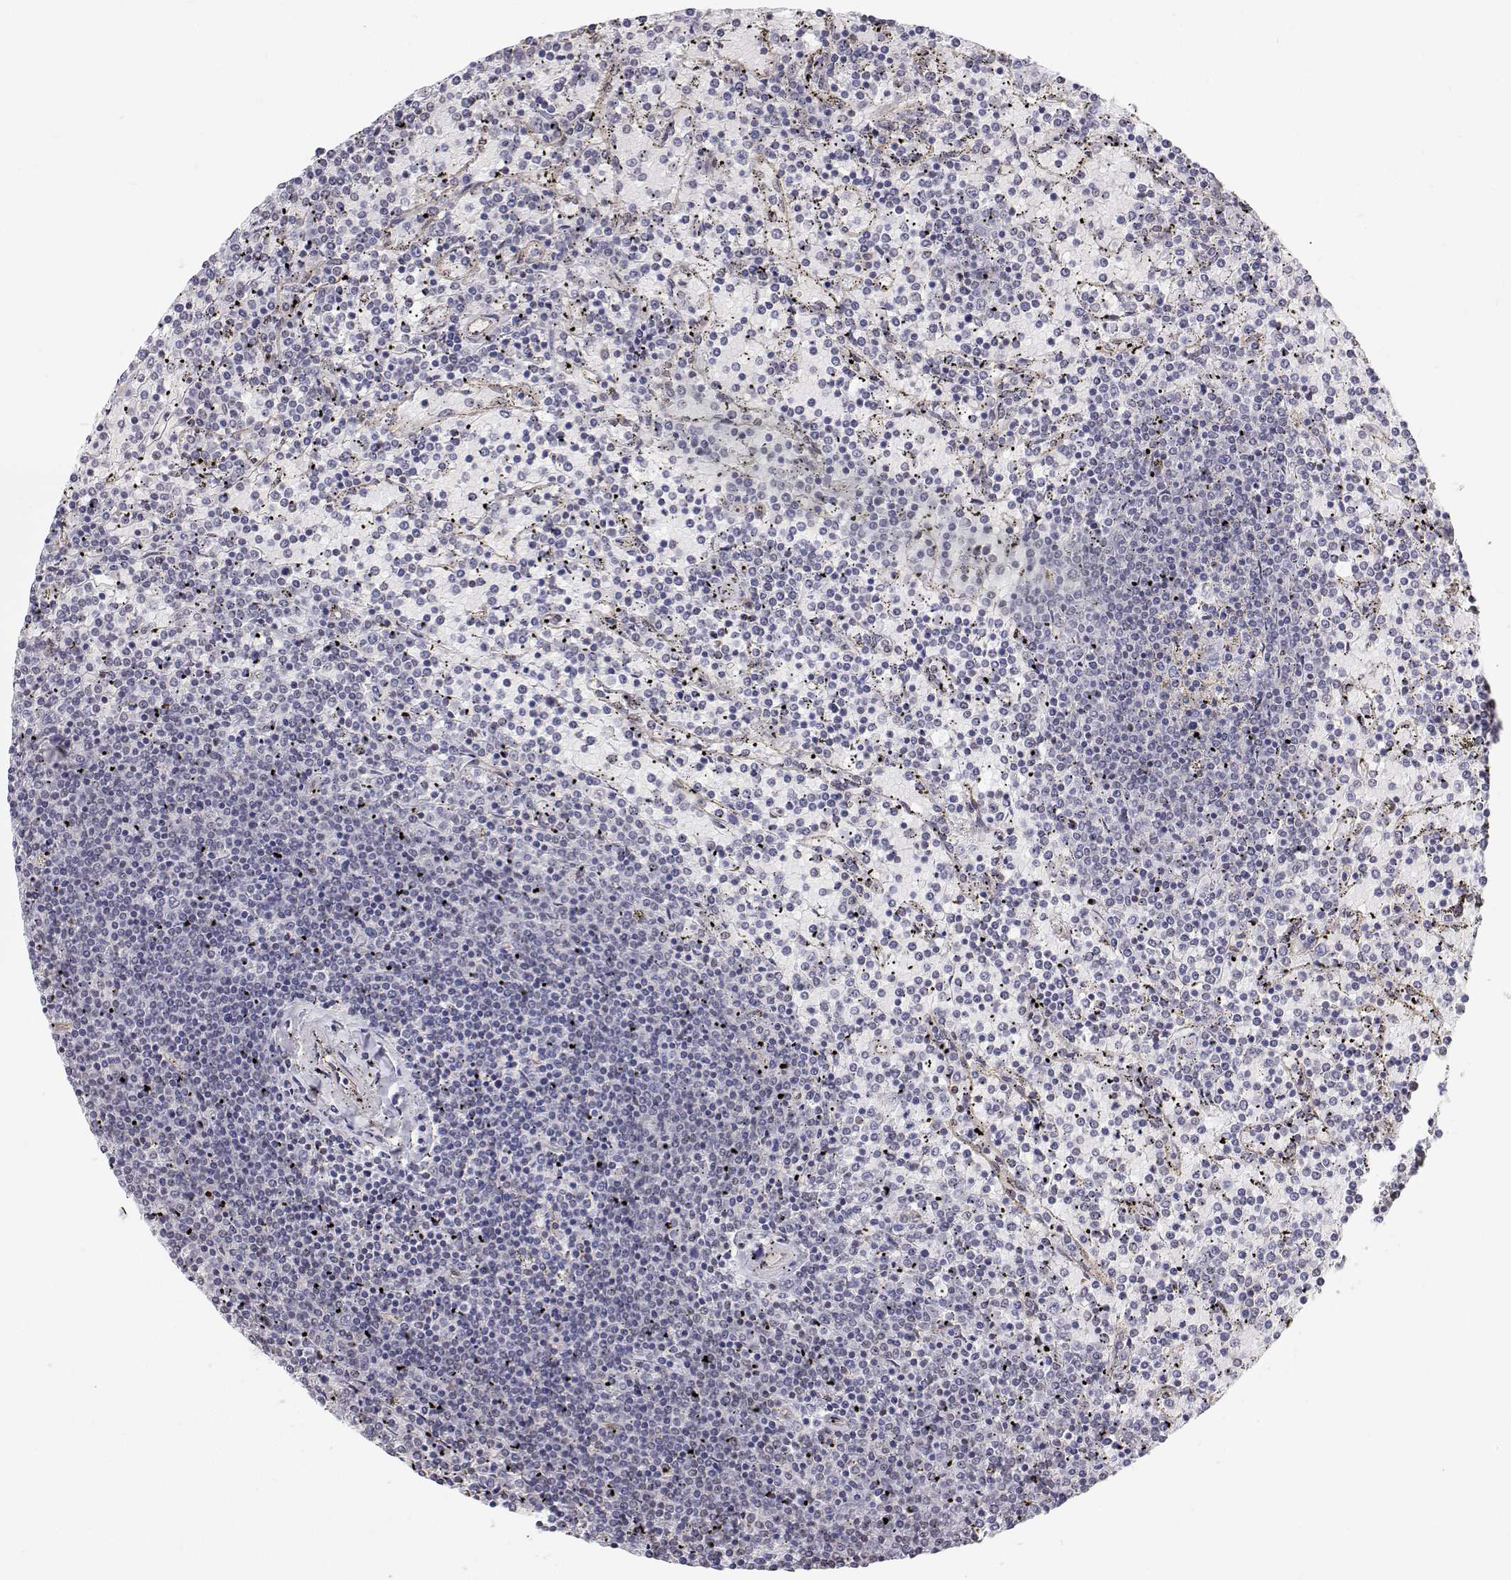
{"staining": {"intensity": "negative", "quantity": "none", "location": "none"}, "tissue": "lymphoma", "cell_type": "Tumor cells", "image_type": "cancer", "snomed": [{"axis": "morphology", "description": "Malignant lymphoma, non-Hodgkin's type, Low grade"}, {"axis": "topography", "description": "Spleen"}], "caption": "Tumor cells are negative for protein expression in human low-grade malignant lymphoma, non-Hodgkin's type.", "gene": "GSDMA", "patient": {"sex": "female", "age": 77}}